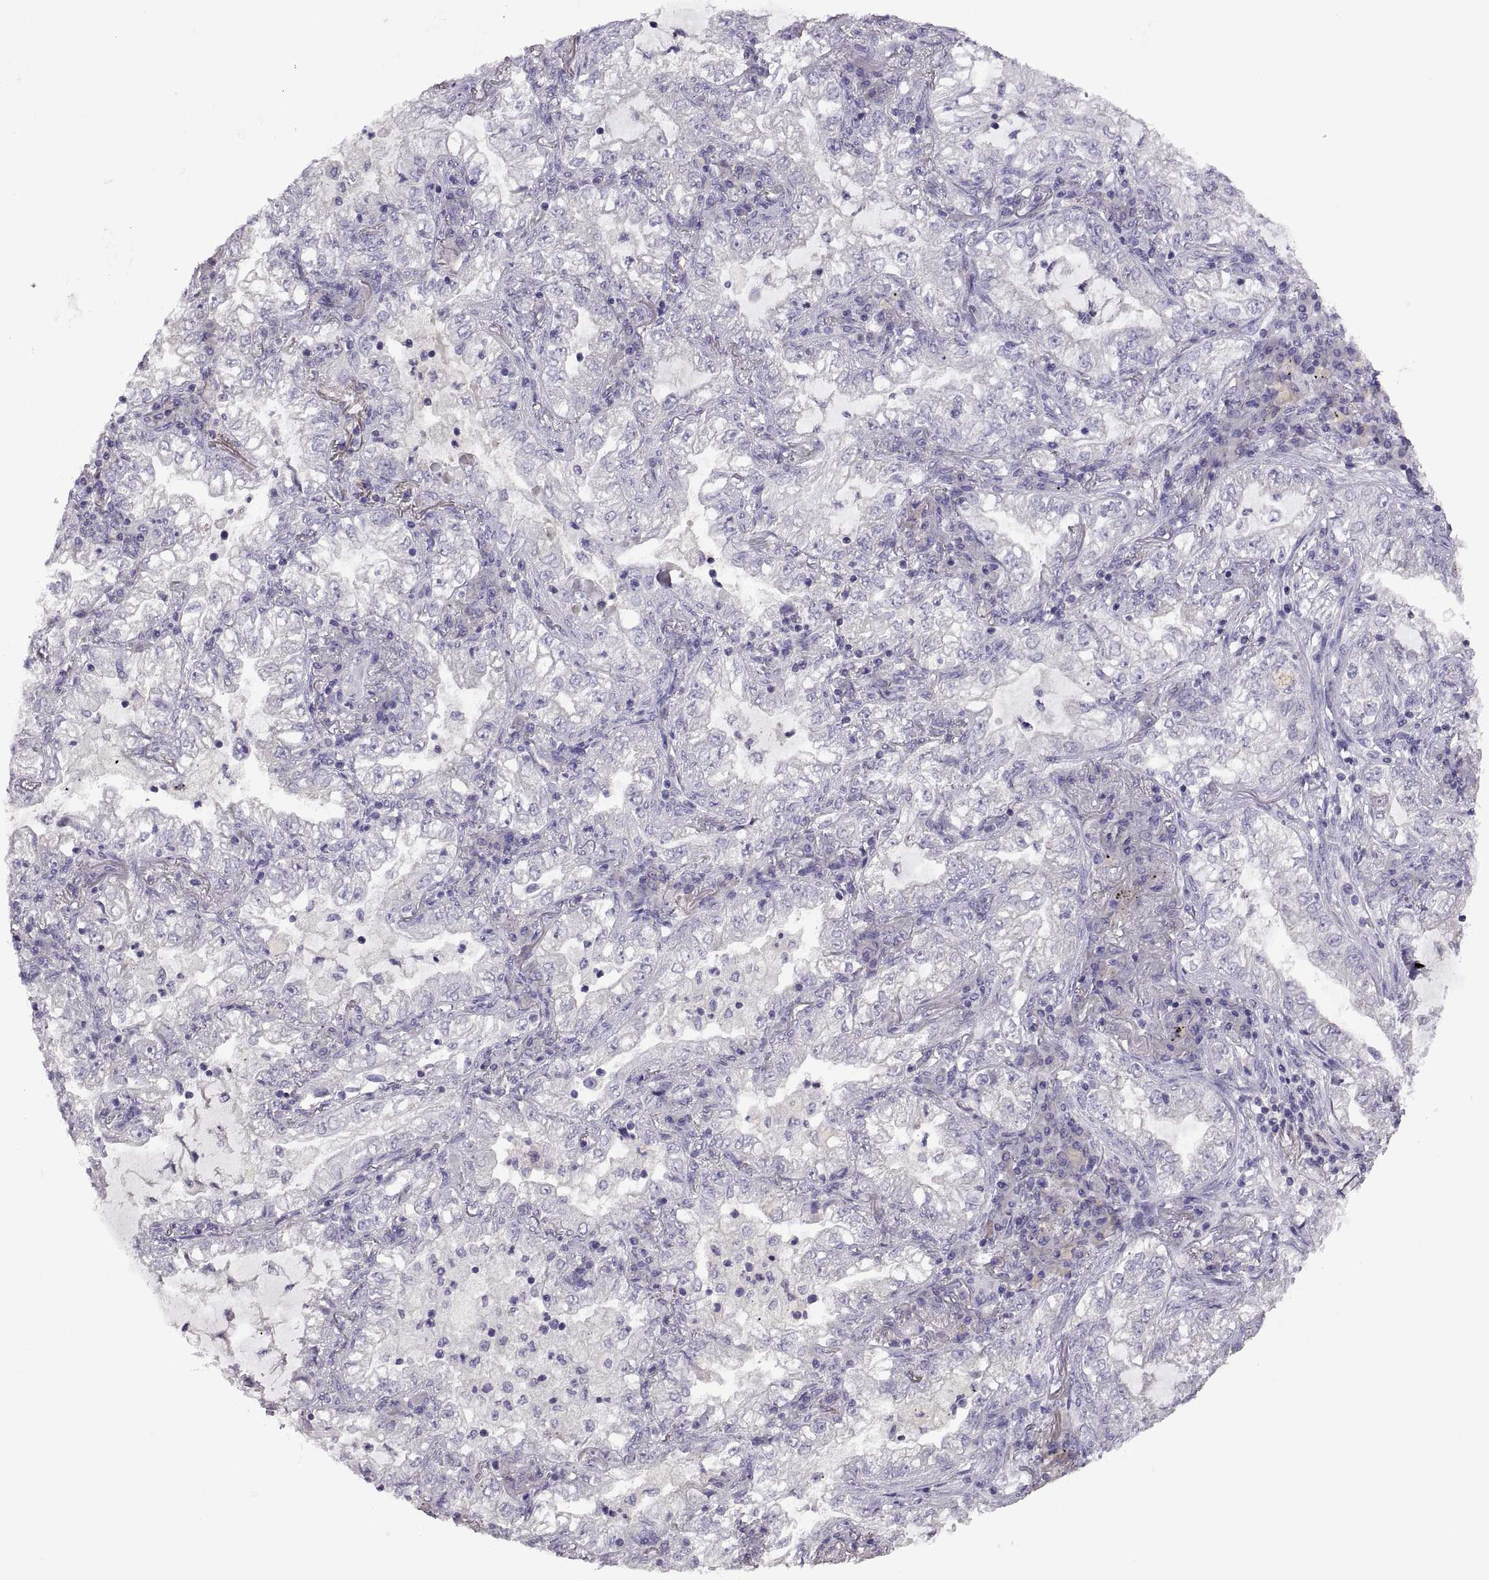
{"staining": {"intensity": "negative", "quantity": "none", "location": "none"}, "tissue": "lung cancer", "cell_type": "Tumor cells", "image_type": "cancer", "snomed": [{"axis": "morphology", "description": "Adenocarcinoma, NOS"}, {"axis": "topography", "description": "Lung"}], "caption": "Immunohistochemical staining of lung cancer (adenocarcinoma) reveals no significant staining in tumor cells.", "gene": "TBX19", "patient": {"sex": "female", "age": 73}}